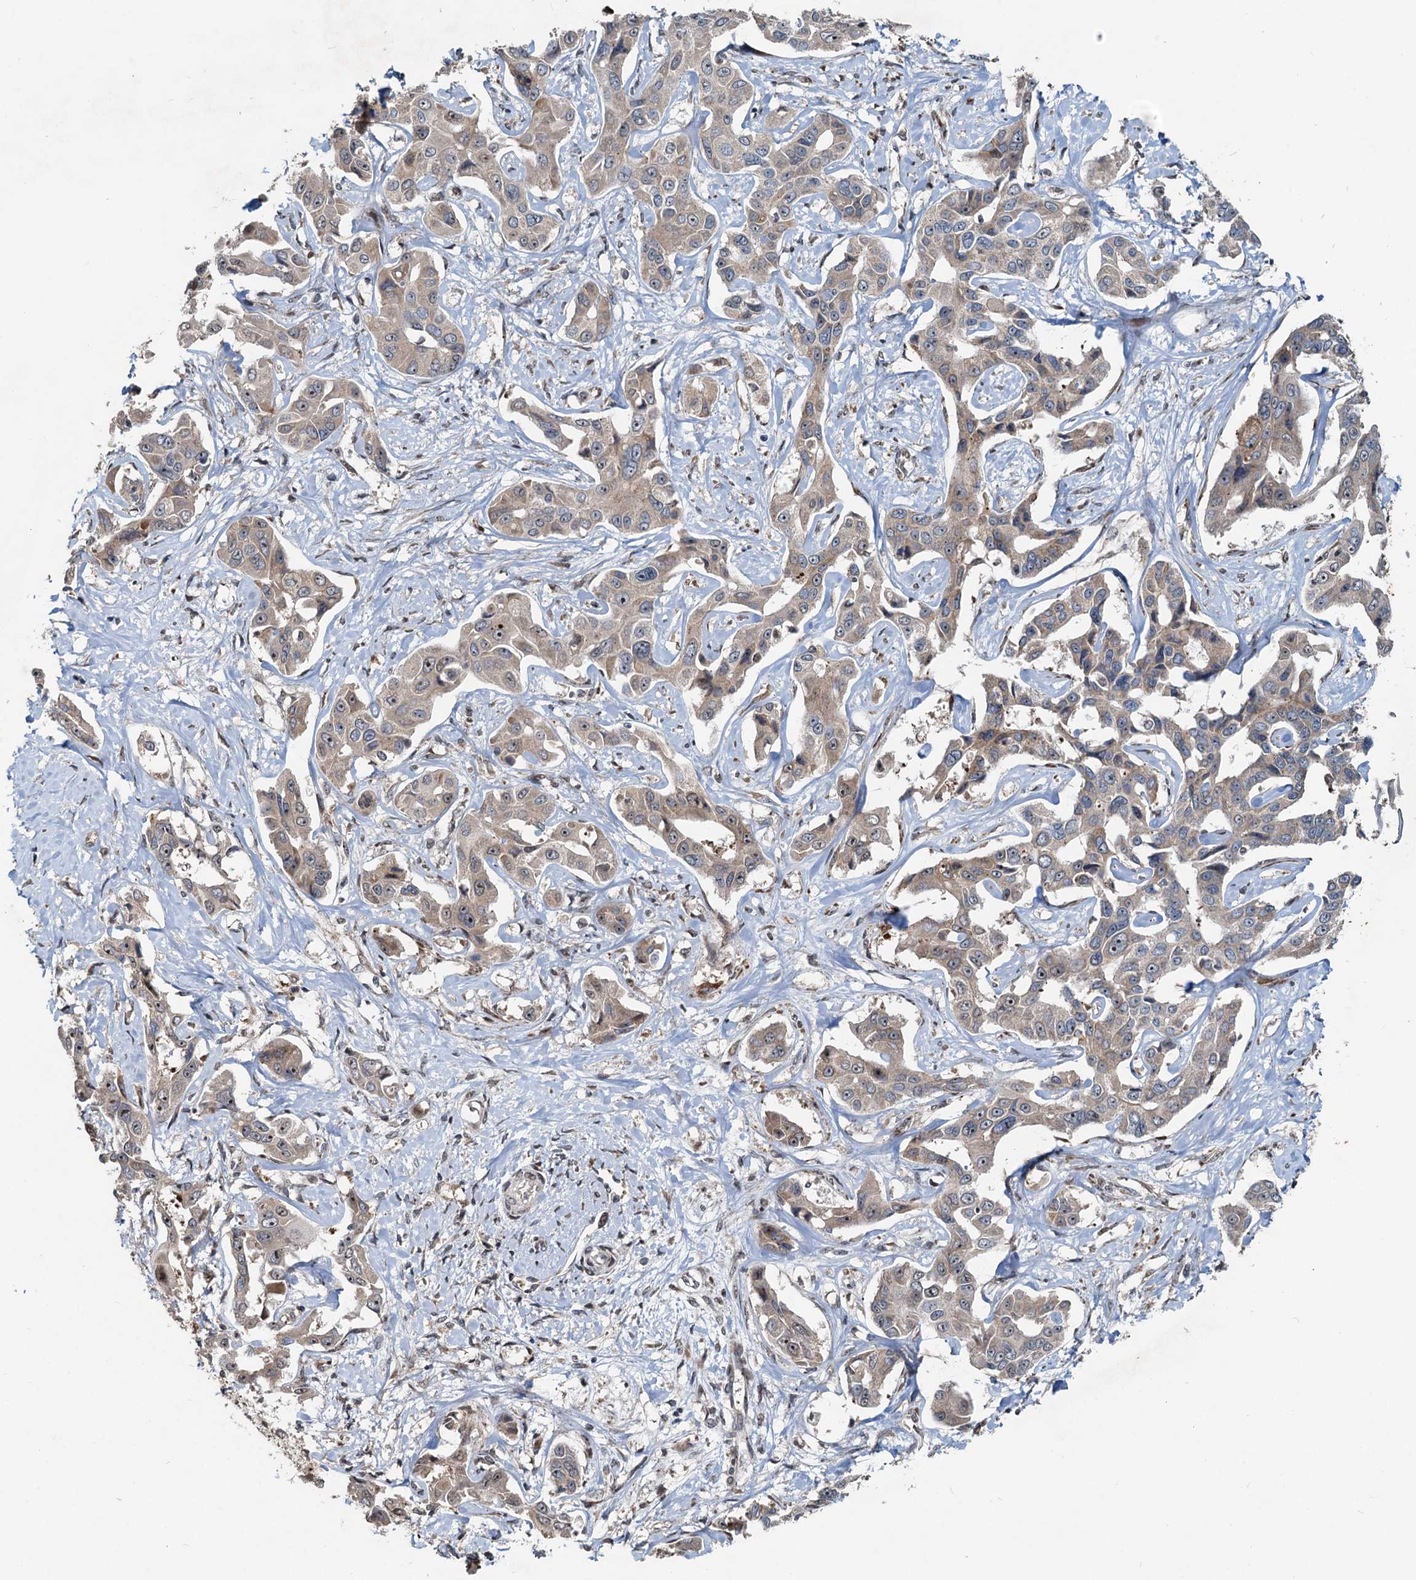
{"staining": {"intensity": "moderate", "quantity": ">75%", "location": "cytoplasmic/membranous"}, "tissue": "liver cancer", "cell_type": "Tumor cells", "image_type": "cancer", "snomed": [{"axis": "morphology", "description": "Cholangiocarcinoma"}, {"axis": "topography", "description": "Liver"}], "caption": "Liver cancer (cholangiocarcinoma) stained for a protein (brown) reveals moderate cytoplasmic/membranous positive staining in approximately >75% of tumor cells.", "gene": "CEP68", "patient": {"sex": "male", "age": 59}}